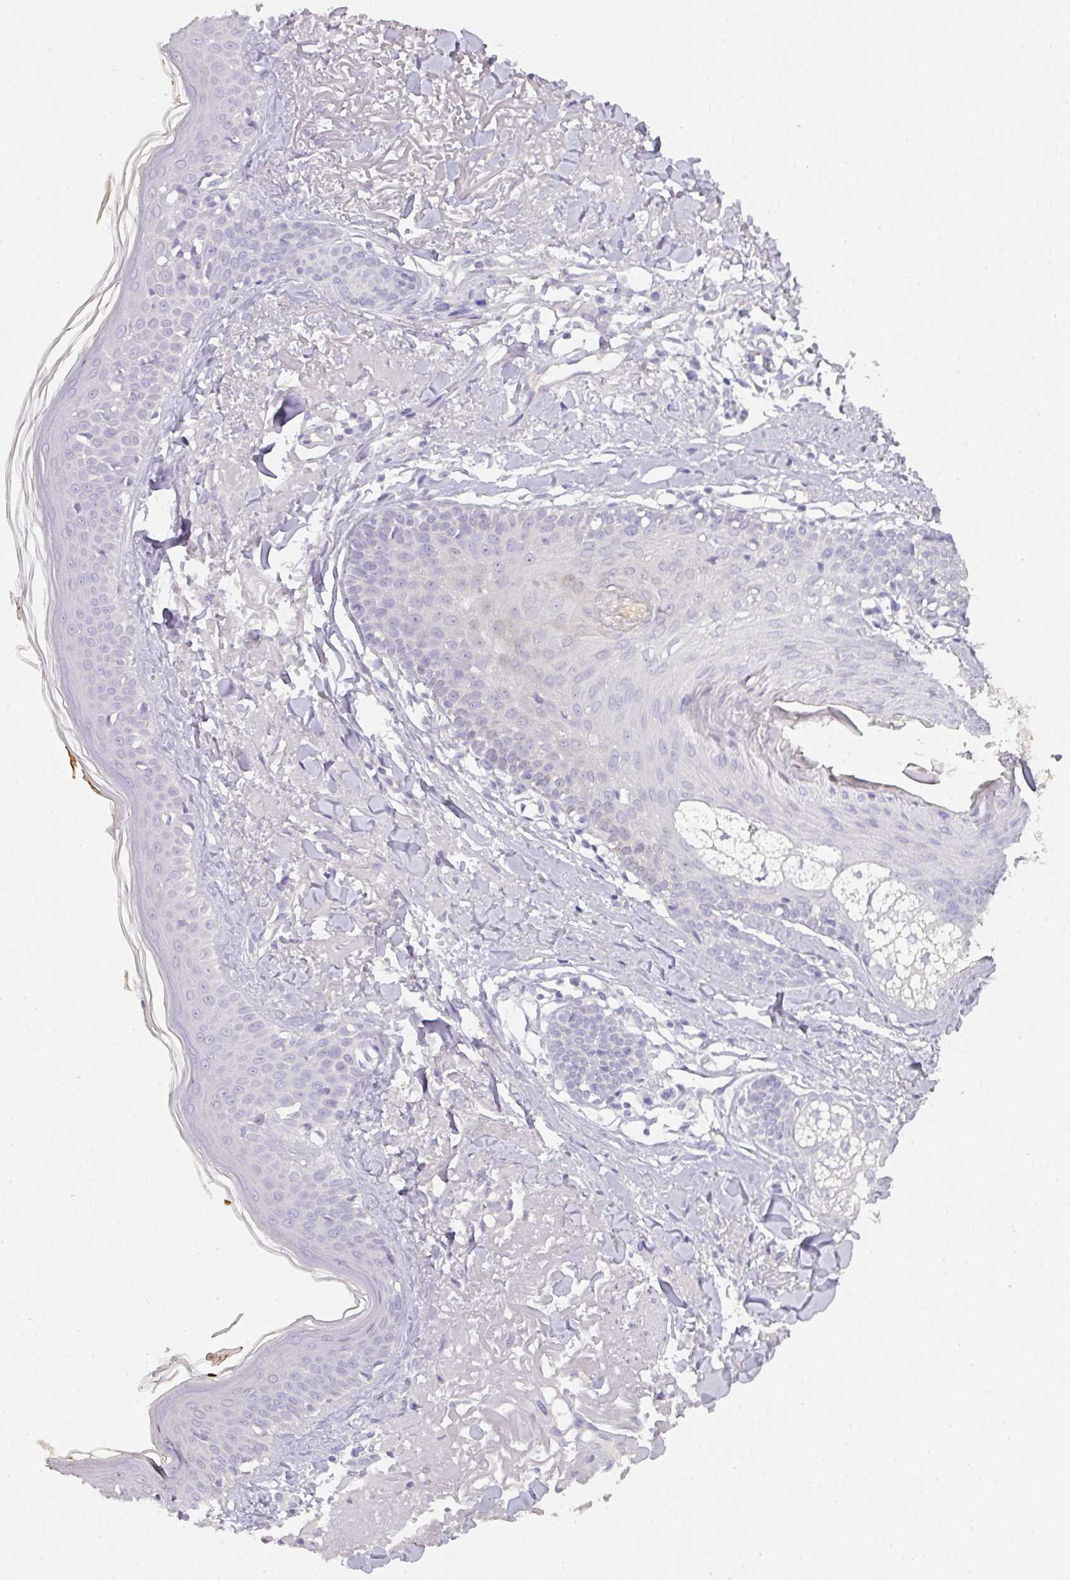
{"staining": {"intensity": "negative", "quantity": "none", "location": "none"}, "tissue": "skin", "cell_type": "Fibroblasts", "image_type": "normal", "snomed": [{"axis": "morphology", "description": "Normal tissue, NOS"}, {"axis": "morphology", "description": "Malignant melanoma, NOS"}, {"axis": "topography", "description": "Skin"}], "caption": "The histopathology image displays no staining of fibroblasts in unremarkable skin. (Immunohistochemistry (ihc), brightfield microscopy, high magnification).", "gene": "HHEX", "patient": {"sex": "male", "age": 80}}